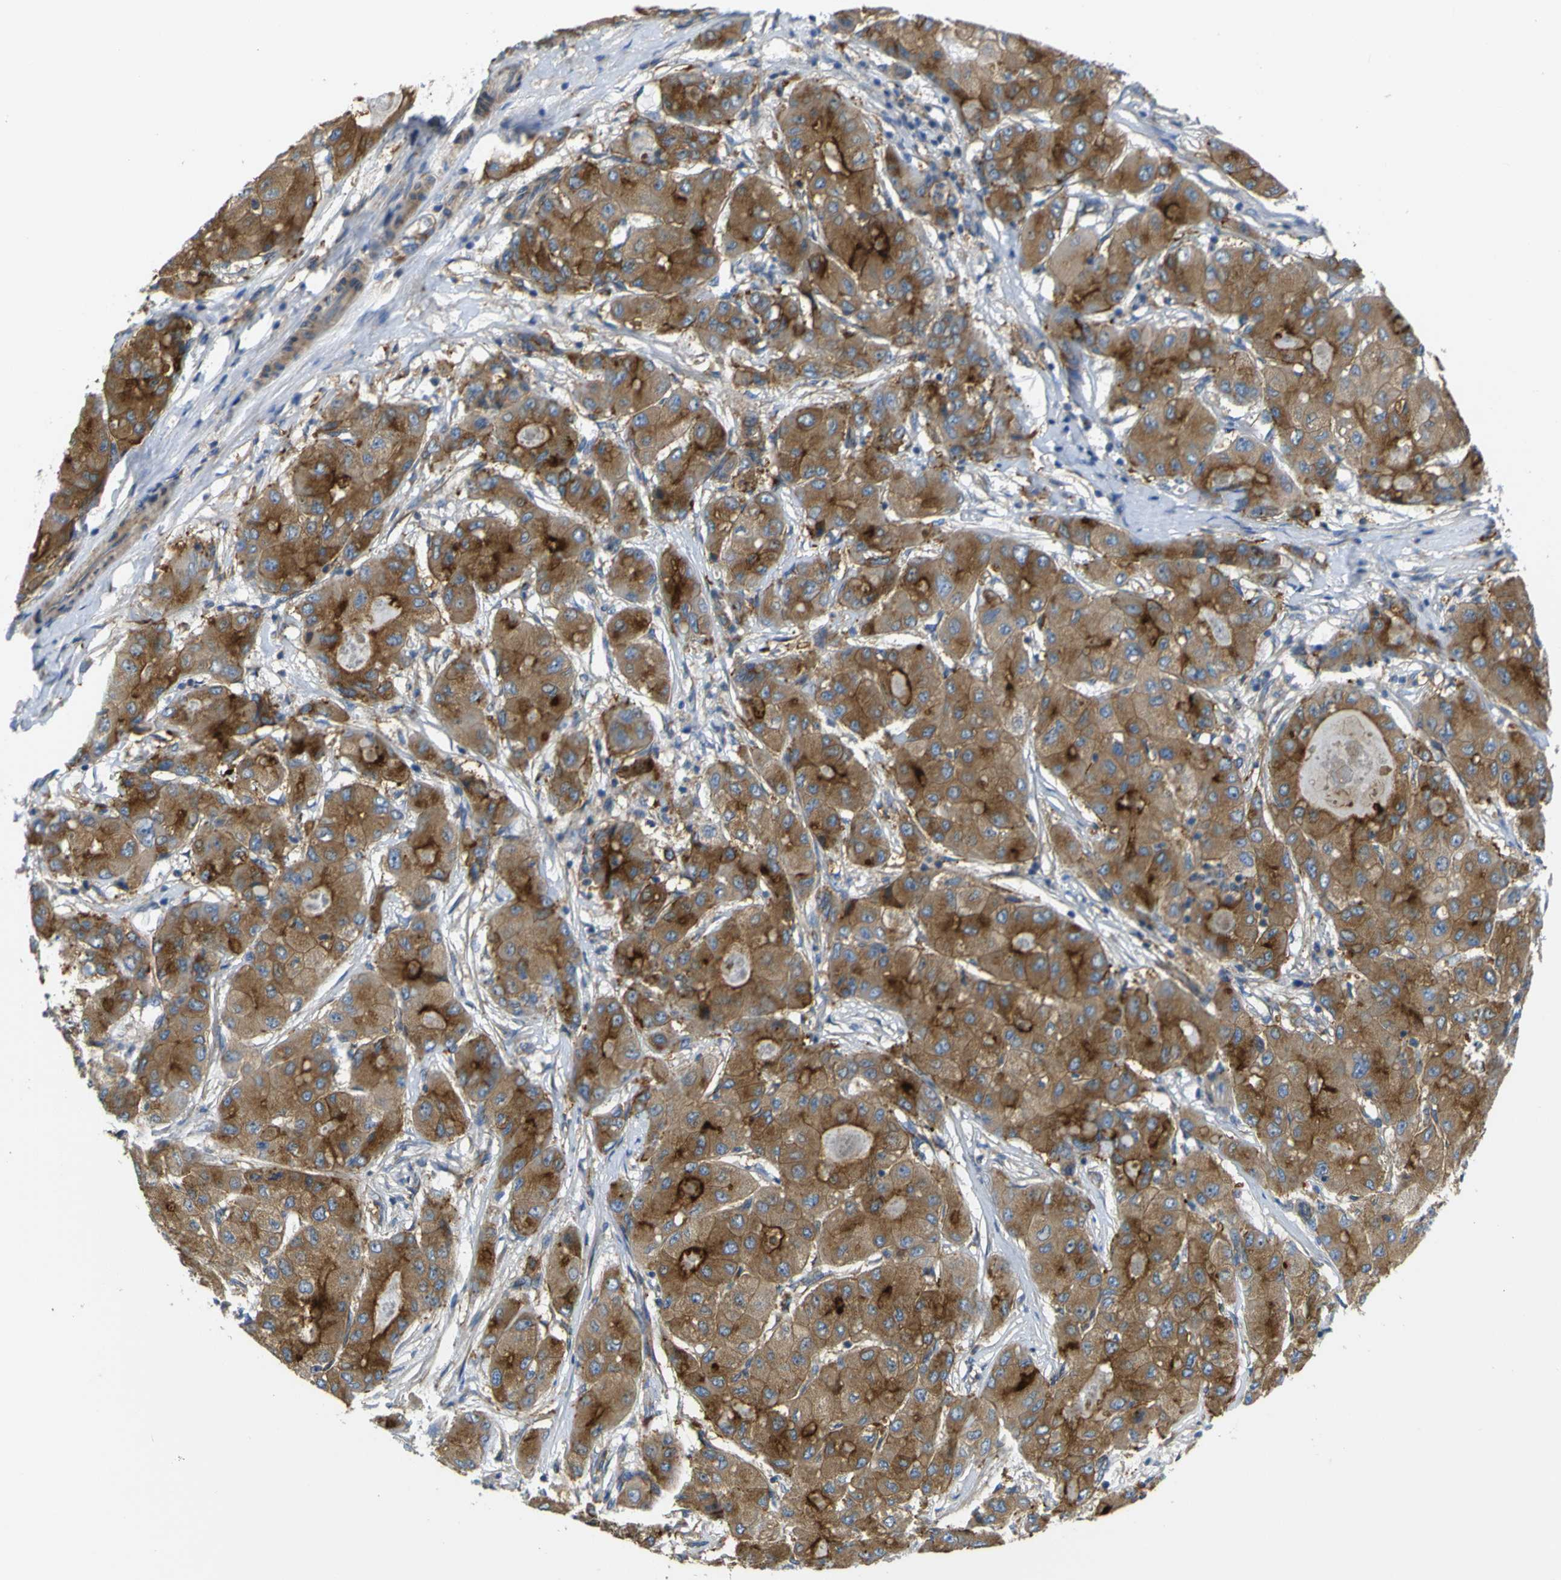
{"staining": {"intensity": "strong", "quantity": ">75%", "location": "cytoplasmic/membranous"}, "tissue": "liver cancer", "cell_type": "Tumor cells", "image_type": "cancer", "snomed": [{"axis": "morphology", "description": "Carcinoma, Hepatocellular, NOS"}, {"axis": "topography", "description": "Liver"}], "caption": "The immunohistochemical stain shows strong cytoplasmic/membranous staining in tumor cells of liver cancer (hepatocellular carcinoma) tissue. The staining is performed using DAB brown chromogen to label protein expression. The nuclei are counter-stained blue using hematoxylin.", "gene": "SYPL1", "patient": {"sex": "male", "age": 80}}